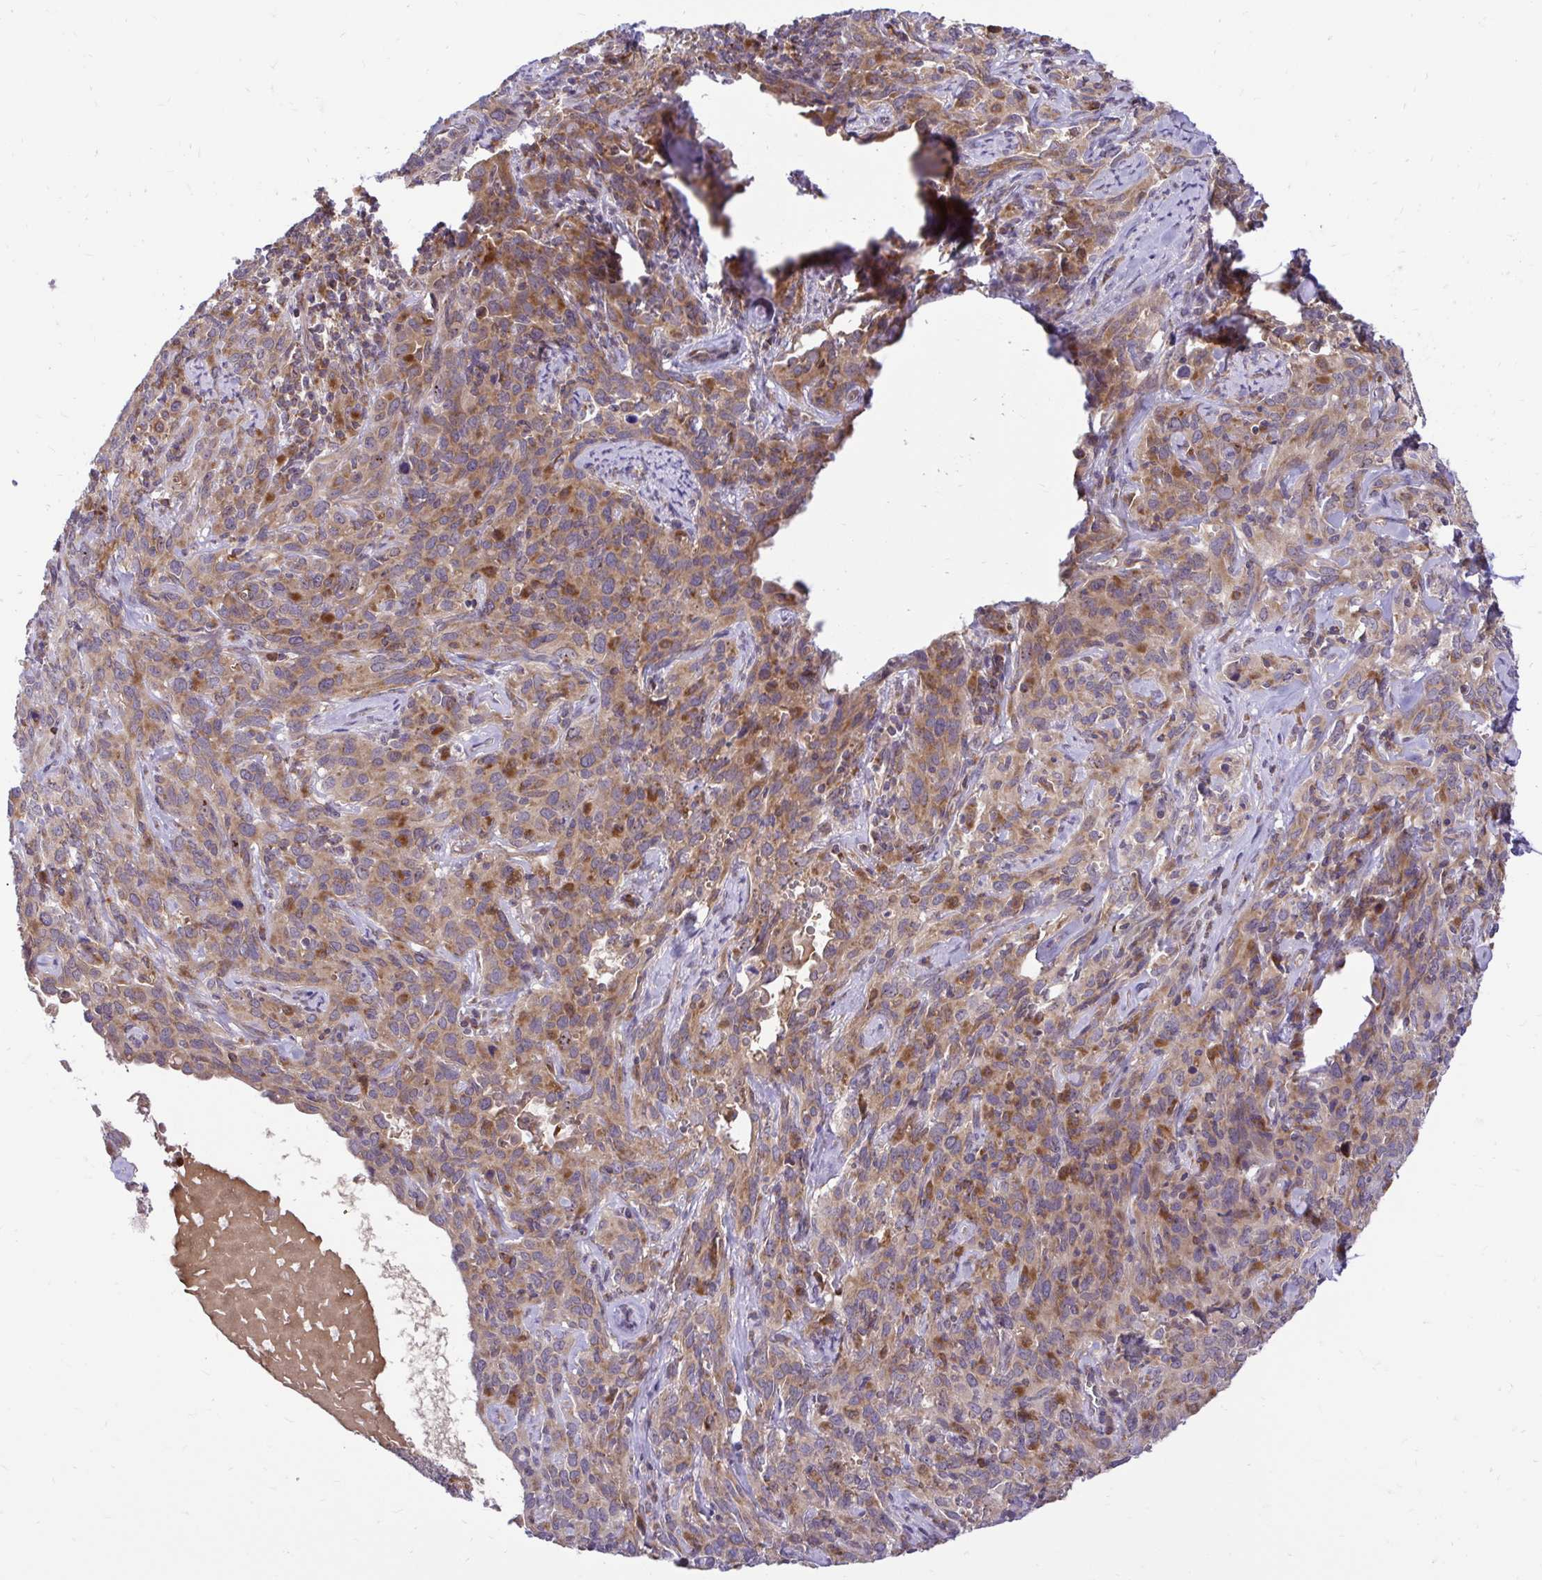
{"staining": {"intensity": "moderate", "quantity": ">75%", "location": "cytoplasmic/membranous"}, "tissue": "cervical cancer", "cell_type": "Tumor cells", "image_type": "cancer", "snomed": [{"axis": "morphology", "description": "Squamous cell carcinoma, NOS"}, {"axis": "topography", "description": "Cervix"}], "caption": "This is an image of IHC staining of cervical cancer (squamous cell carcinoma), which shows moderate expression in the cytoplasmic/membranous of tumor cells.", "gene": "VTI1B", "patient": {"sex": "female", "age": 51}}